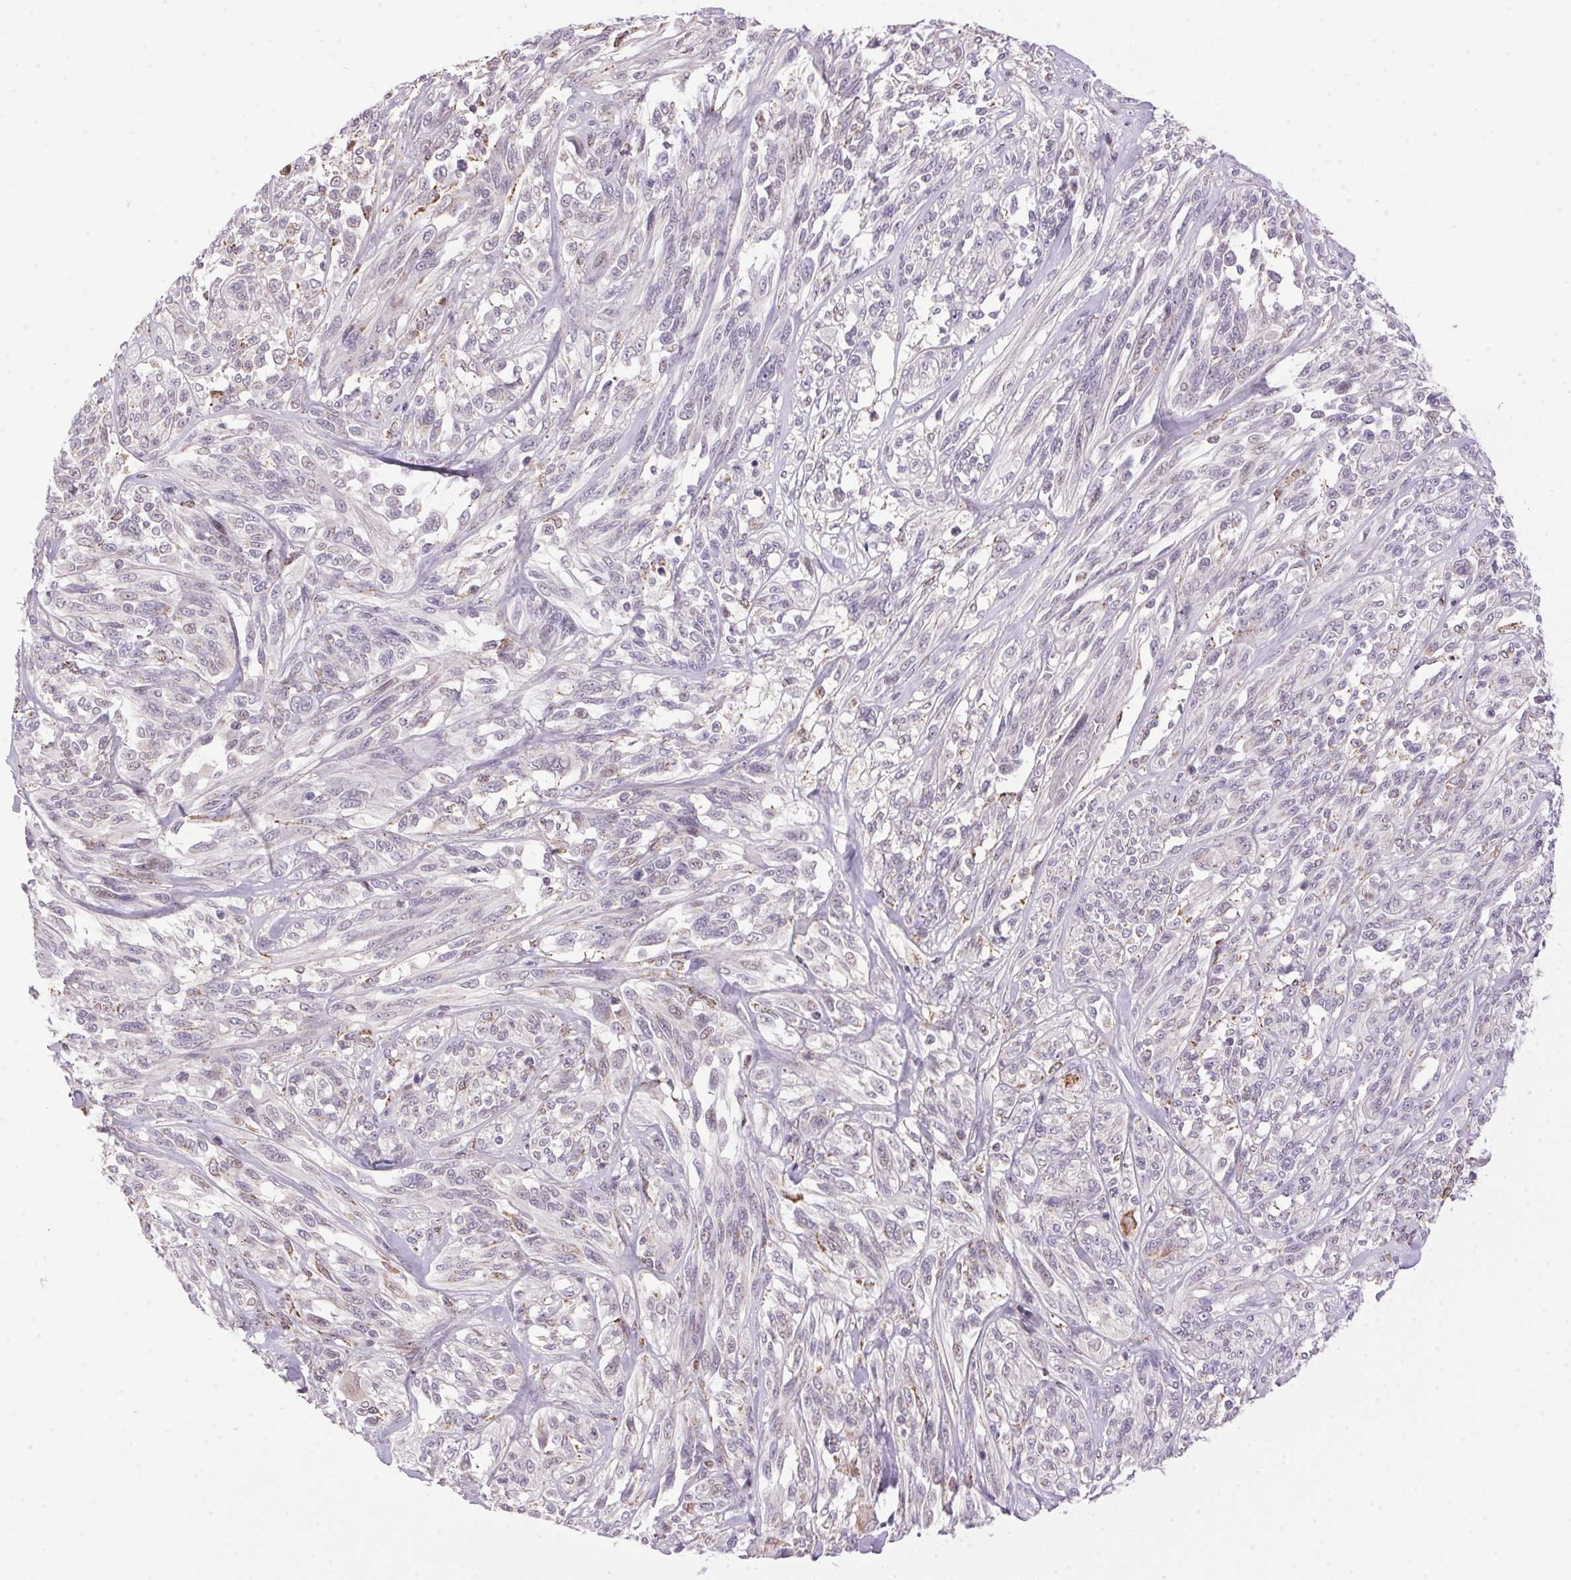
{"staining": {"intensity": "negative", "quantity": "none", "location": "none"}, "tissue": "melanoma", "cell_type": "Tumor cells", "image_type": "cancer", "snomed": [{"axis": "morphology", "description": "Malignant melanoma, NOS"}, {"axis": "topography", "description": "Skin"}], "caption": "Micrograph shows no protein positivity in tumor cells of malignant melanoma tissue.", "gene": "AKR1E2", "patient": {"sex": "female", "age": 91}}